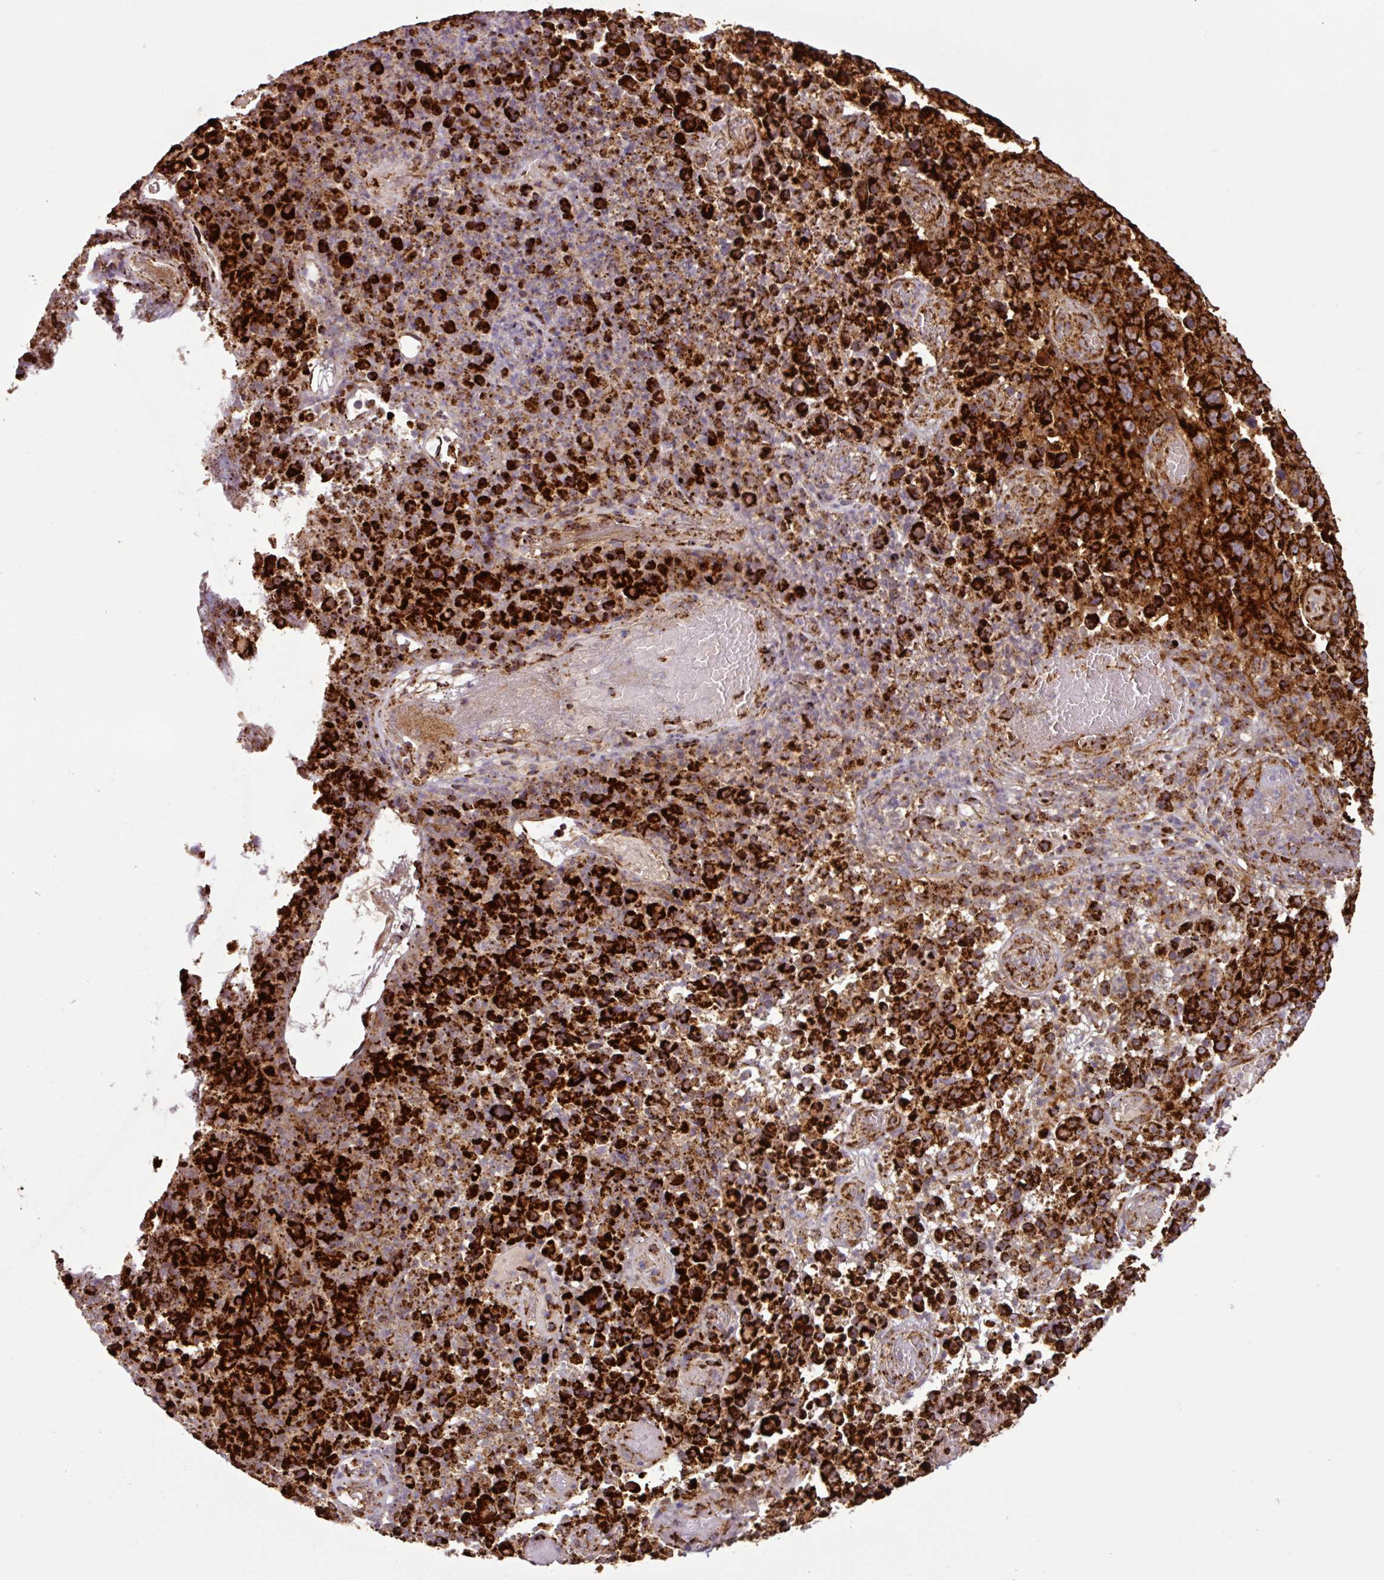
{"staining": {"intensity": "strong", "quantity": ">75%", "location": "cytoplasmic/membranous"}, "tissue": "melanoma", "cell_type": "Tumor cells", "image_type": "cancer", "snomed": [{"axis": "morphology", "description": "Malignant melanoma, NOS"}, {"axis": "topography", "description": "Skin"}], "caption": "DAB (3,3'-diaminobenzidine) immunohistochemical staining of human malignant melanoma exhibits strong cytoplasmic/membranous protein positivity in about >75% of tumor cells. (DAB (3,3'-diaminobenzidine) IHC with brightfield microscopy, high magnification).", "gene": "TRAP1", "patient": {"sex": "female", "age": 82}}